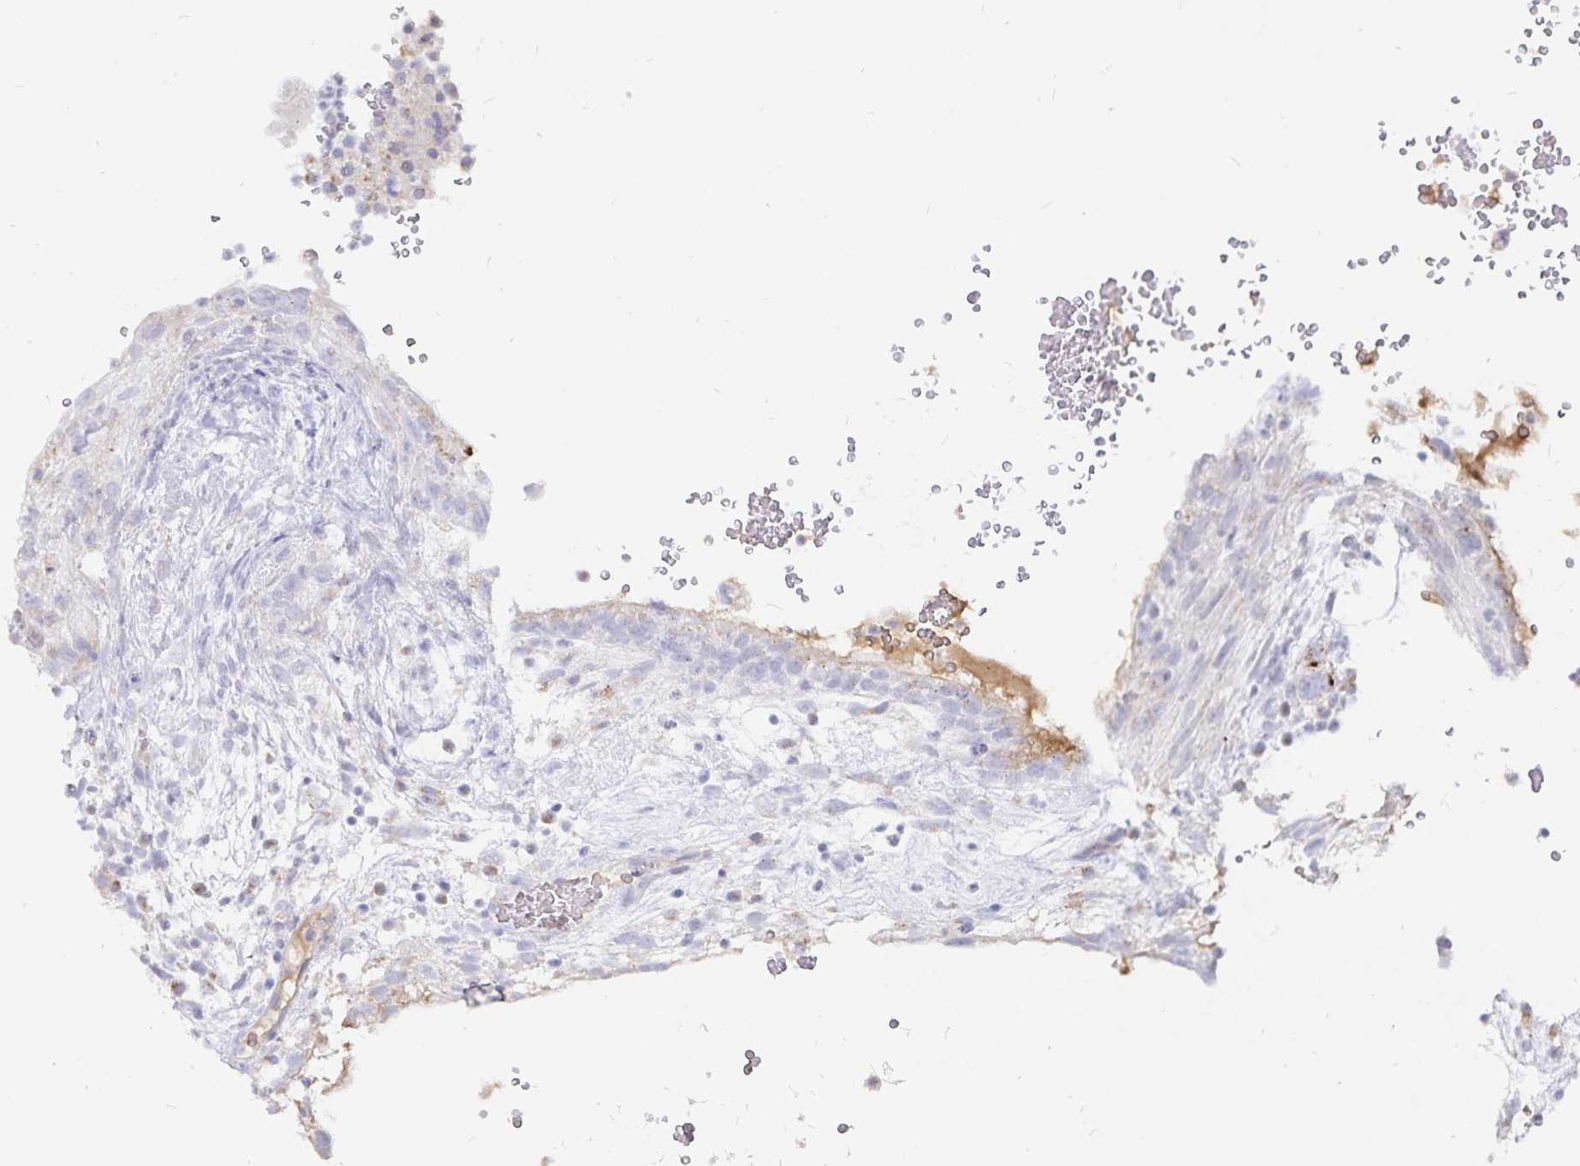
{"staining": {"intensity": "negative", "quantity": "none", "location": "none"}, "tissue": "testis cancer", "cell_type": "Tumor cells", "image_type": "cancer", "snomed": [{"axis": "morphology", "description": "Normal tissue, NOS"}, {"axis": "morphology", "description": "Carcinoma, Embryonal, NOS"}, {"axis": "topography", "description": "Testis"}], "caption": "Tumor cells are negative for protein expression in human testis embryonal carcinoma.", "gene": "PKHD1", "patient": {"sex": "male", "age": 32}}